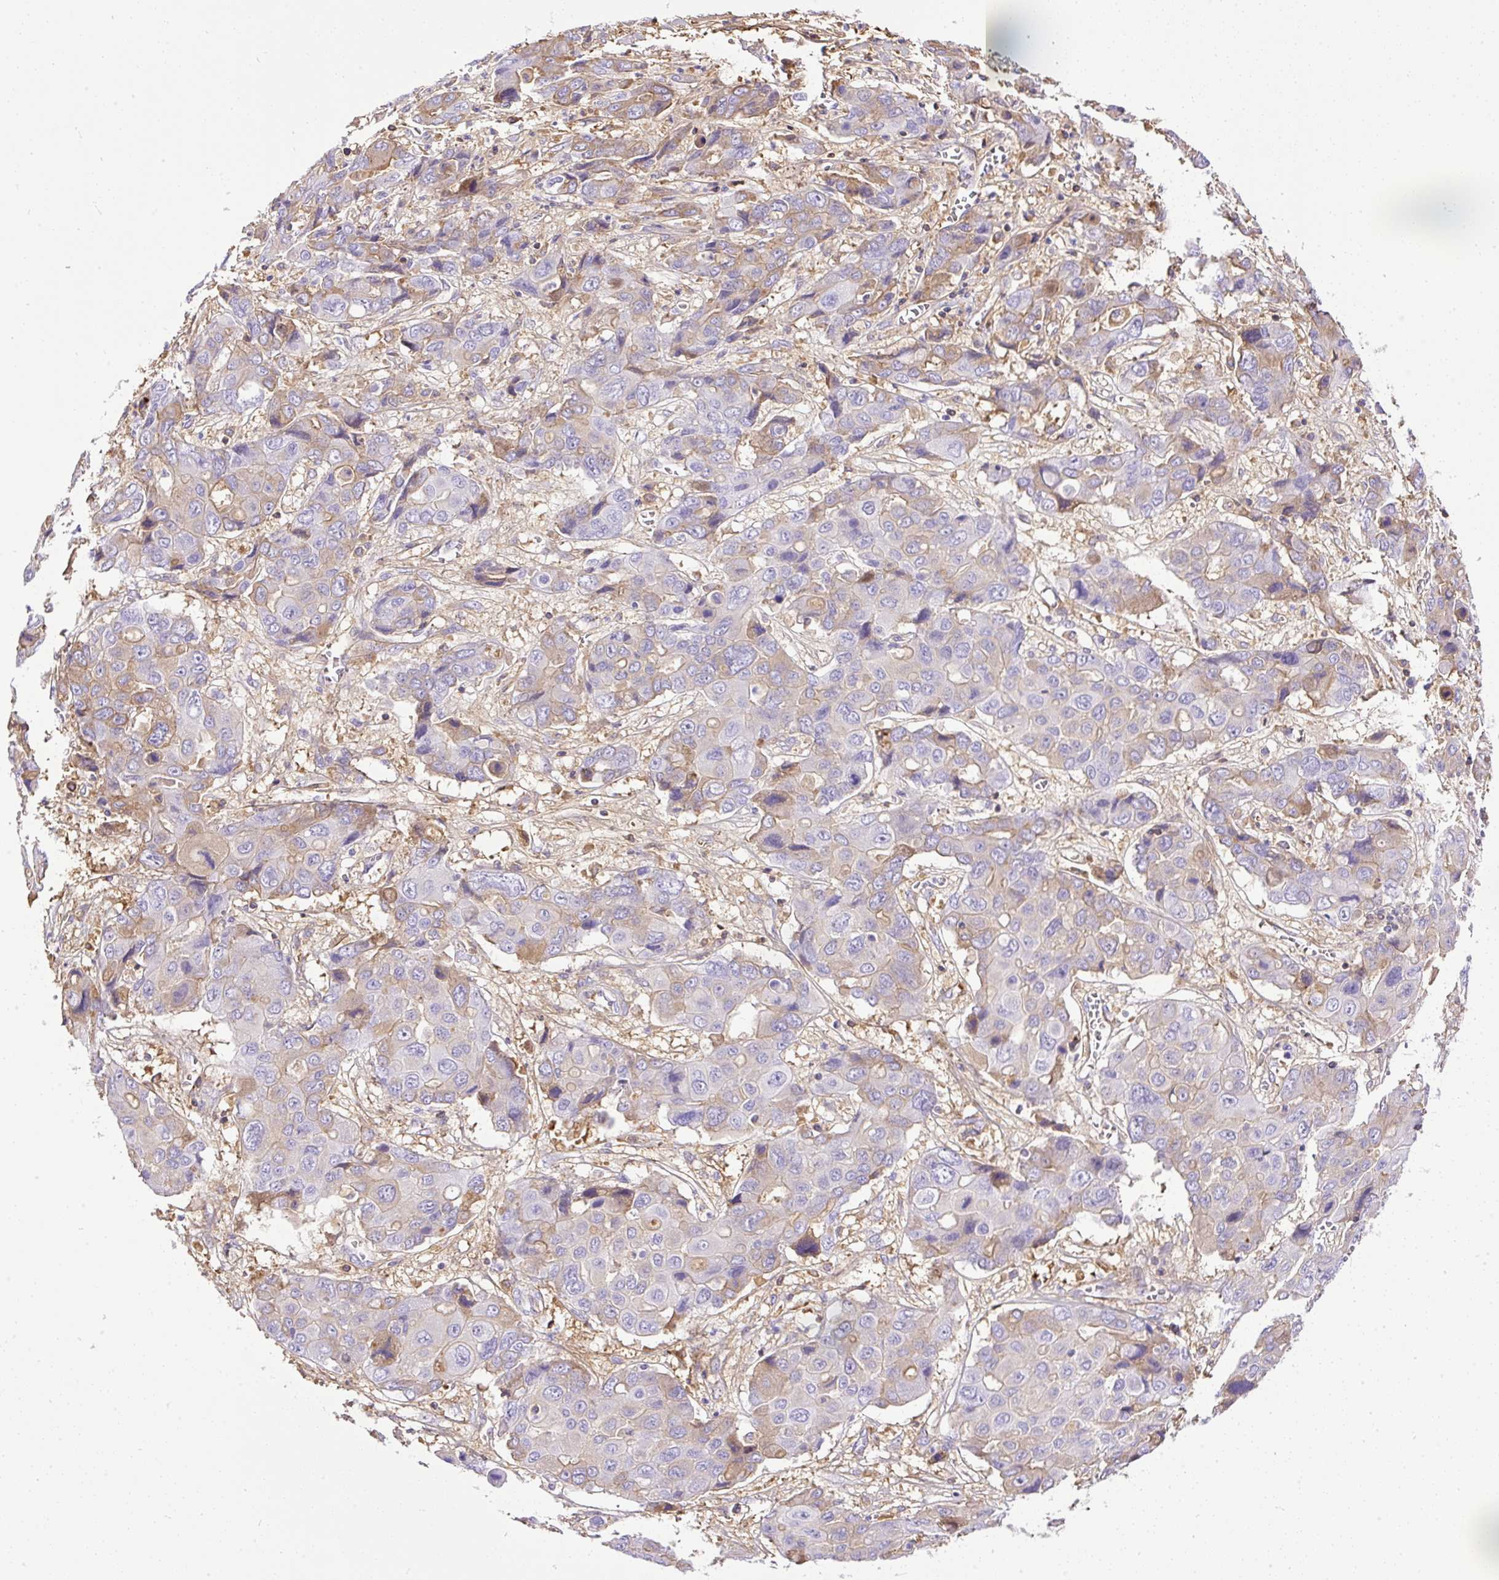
{"staining": {"intensity": "weak", "quantity": "<25%", "location": "cytoplasmic/membranous"}, "tissue": "liver cancer", "cell_type": "Tumor cells", "image_type": "cancer", "snomed": [{"axis": "morphology", "description": "Cholangiocarcinoma"}, {"axis": "topography", "description": "Liver"}], "caption": "Liver cancer stained for a protein using immunohistochemistry reveals no expression tumor cells.", "gene": "CLEC3B", "patient": {"sex": "male", "age": 67}}